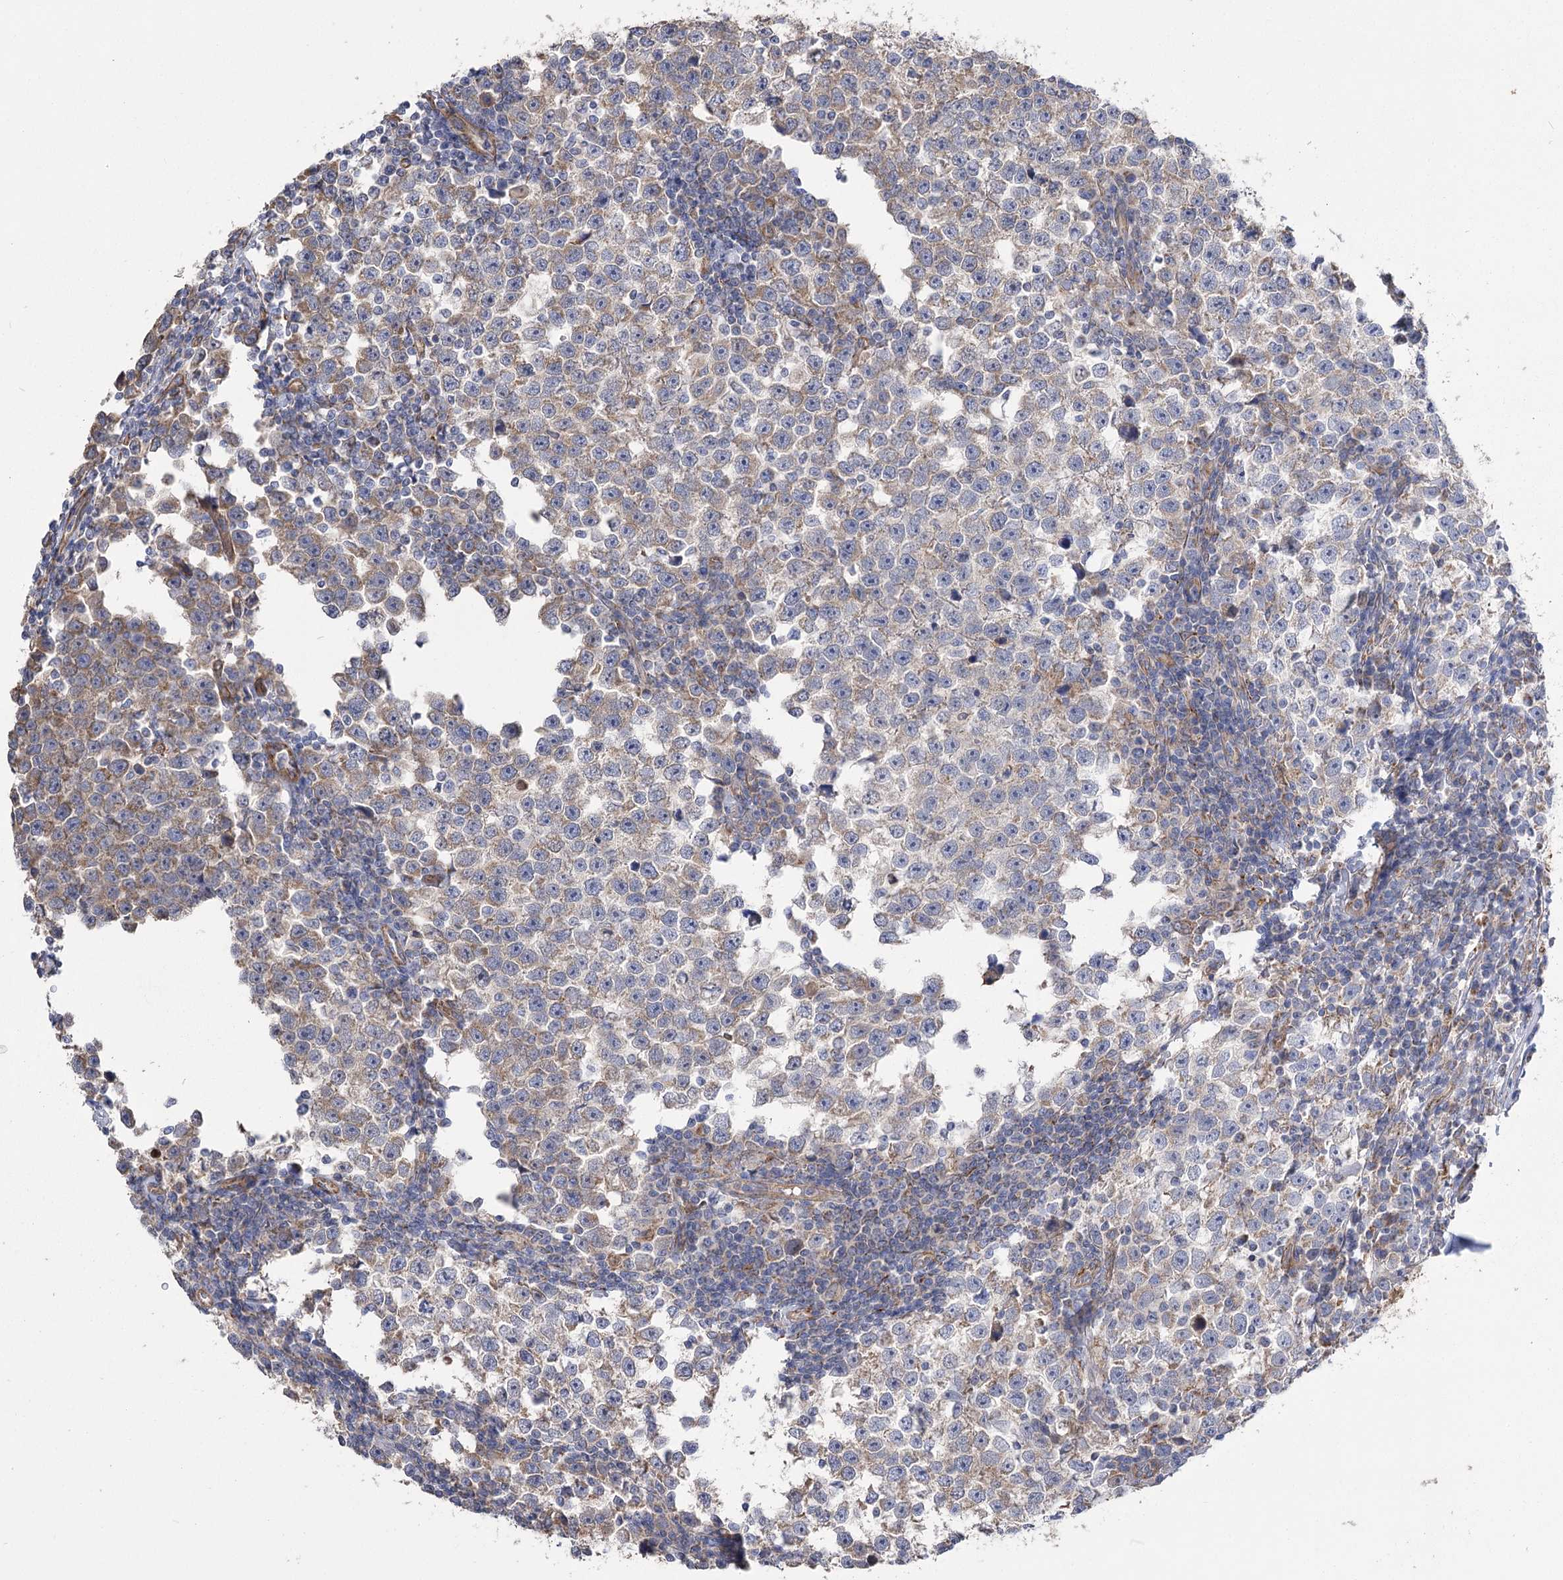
{"staining": {"intensity": "weak", "quantity": "<25%", "location": "cytoplasmic/membranous"}, "tissue": "testis cancer", "cell_type": "Tumor cells", "image_type": "cancer", "snomed": [{"axis": "morphology", "description": "Normal tissue, NOS"}, {"axis": "morphology", "description": "Seminoma, NOS"}, {"axis": "topography", "description": "Testis"}], "caption": "The image shows no staining of tumor cells in seminoma (testis).", "gene": "RMDN2", "patient": {"sex": "male", "age": 43}}